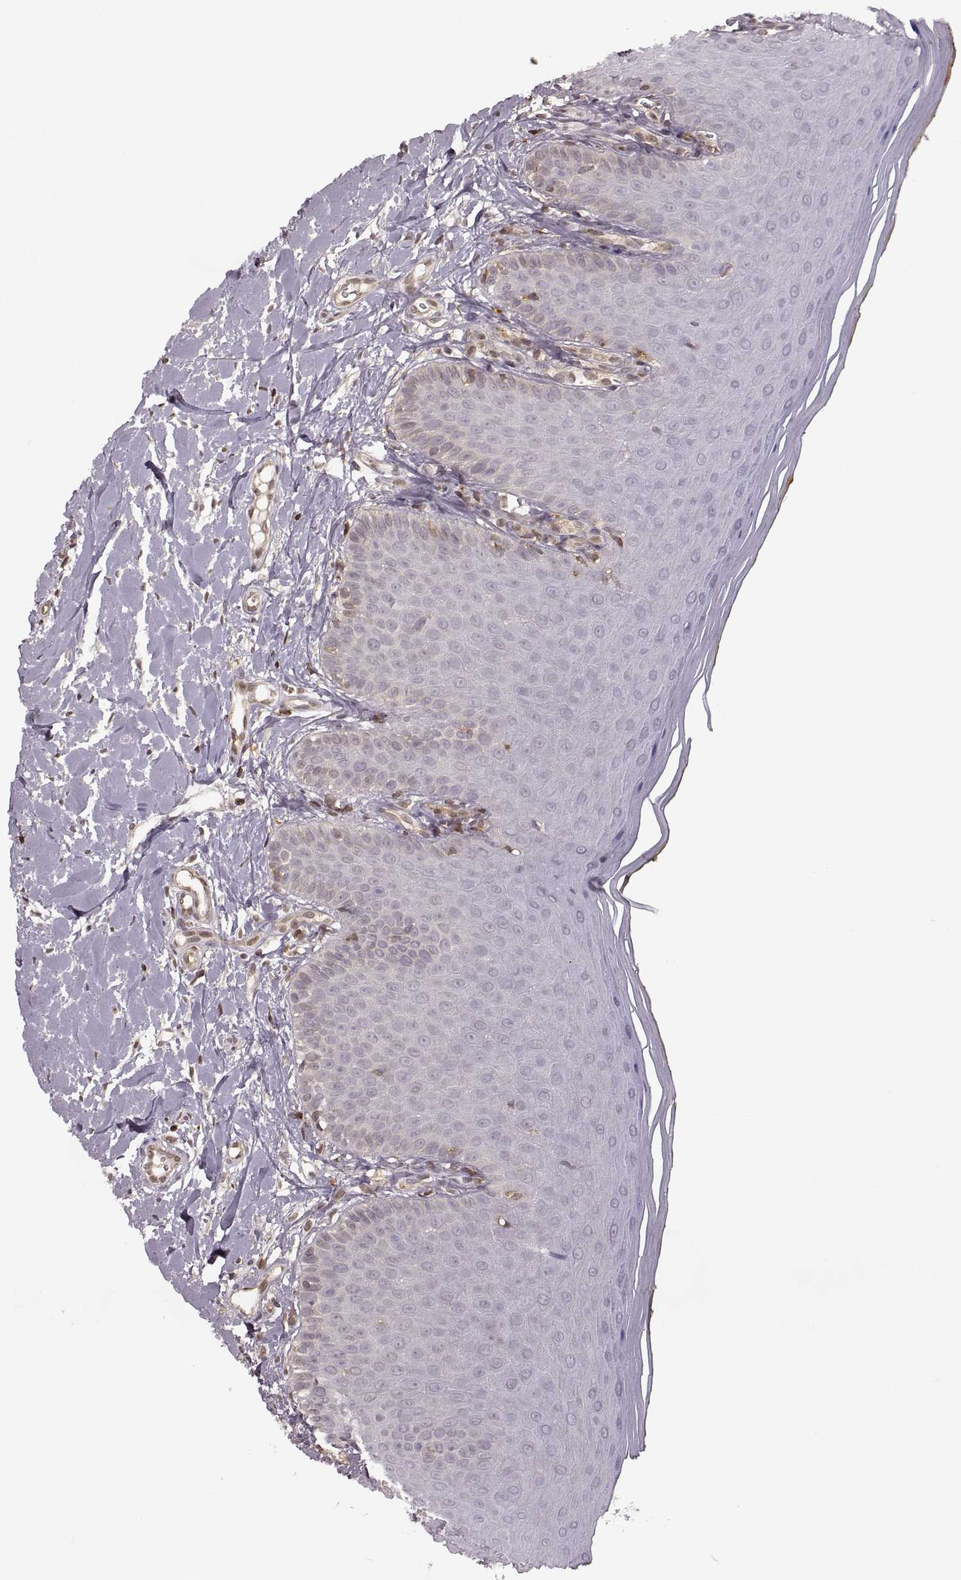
{"staining": {"intensity": "negative", "quantity": "none", "location": "none"}, "tissue": "oral mucosa", "cell_type": "Squamous epithelial cells", "image_type": "normal", "snomed": [{"axis": "morphology", "description": "Normal tissue, NOS"}, {"axis": "topography", "description": "Oral tissue"}], "caption": "This is an immunohistochemistry photomicrograph of unremarkable human oral mucosa. There is no expression in squamous epithelial cells.", "gene": "MFSD1", "patient": {"sex": "female", "age": 43}}